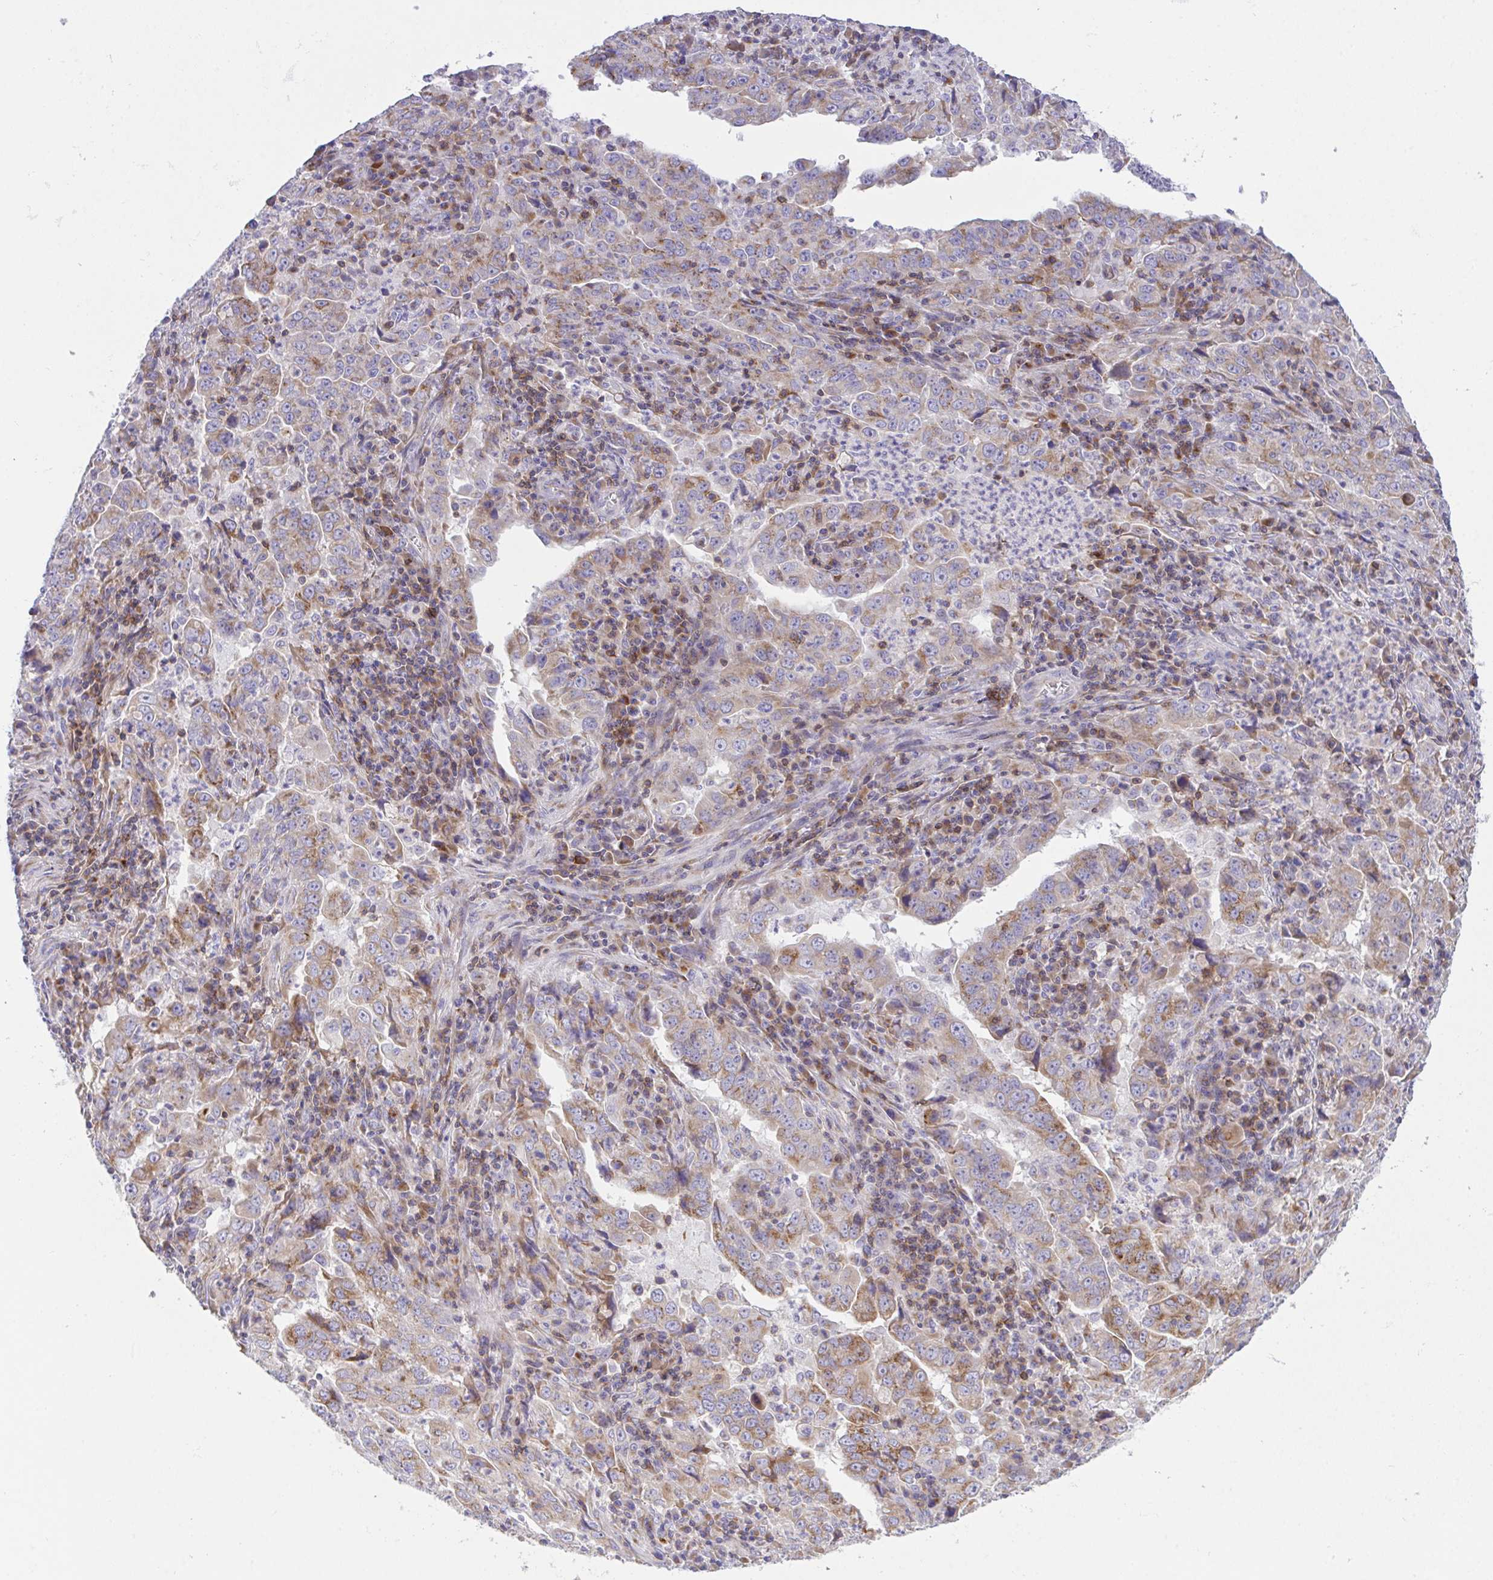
{"staining": {"intensity": "moderate", "quantity": ">75%", "location": "cytoplasmic/membranous"}, "tissue": "lung cancer", "cell_type": "Tumor cells", "image_type": "cancer", "snomed": [{"axis": "morphology", "description": "Adenocarcinoma, NOS"}, {"axis": "topography", "description": "Lung"}], "caption": "This histopathology image demonstrates lung cancer (adenocarcinoma) stained with immunohistochemistry (IHC) to label a protein in brown. The cytoplasmic/membranous of tumor cells show moderate positivity for the protein. Nuclei are counter-stained blue.", "gene": "MIA3", "patient": {"sex": "male", "age": 67}}